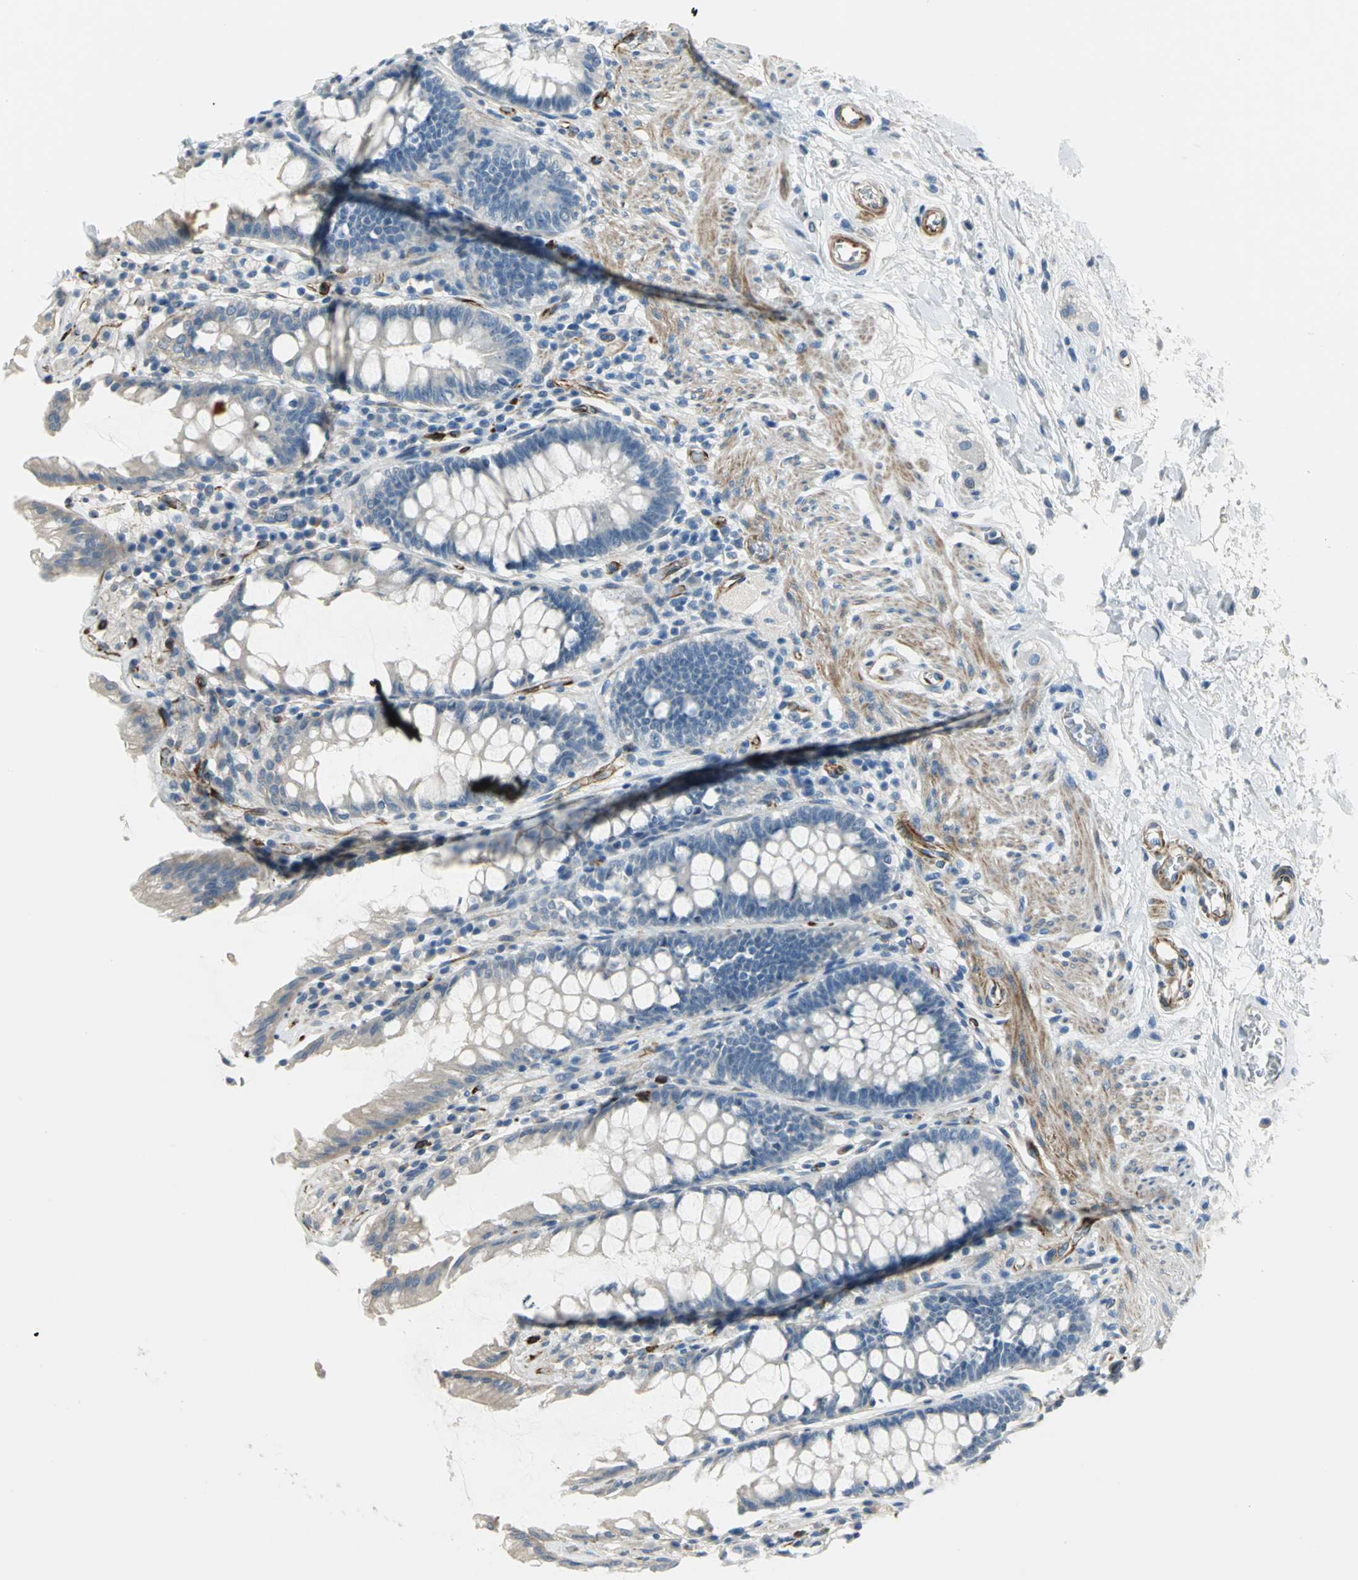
{"staining": {"intensity": "moderate", "quantity": "25%-75%", "location": "cytoplasmic/membranous"}, "tissue": "rectum", "cell_type": "Glandular cells", "image_type": "normal", "snomed": [{"axis": "morphology", "description": "Normal tissue, NOS"}, {"axis": "topography", "description": "Rectum"}], "caption": "A brown stain shows moderate cytoplasmic/membranous staining of a protein in glandular cells of benign human rectum. The staining was performed using DAB to visualize the protein expression in brown, while the nuclei were stained in blue with hematoxylin (Magnification: 20x).", "gene": "ALOX15", "patient": {"sex": "female", "age": 46}}